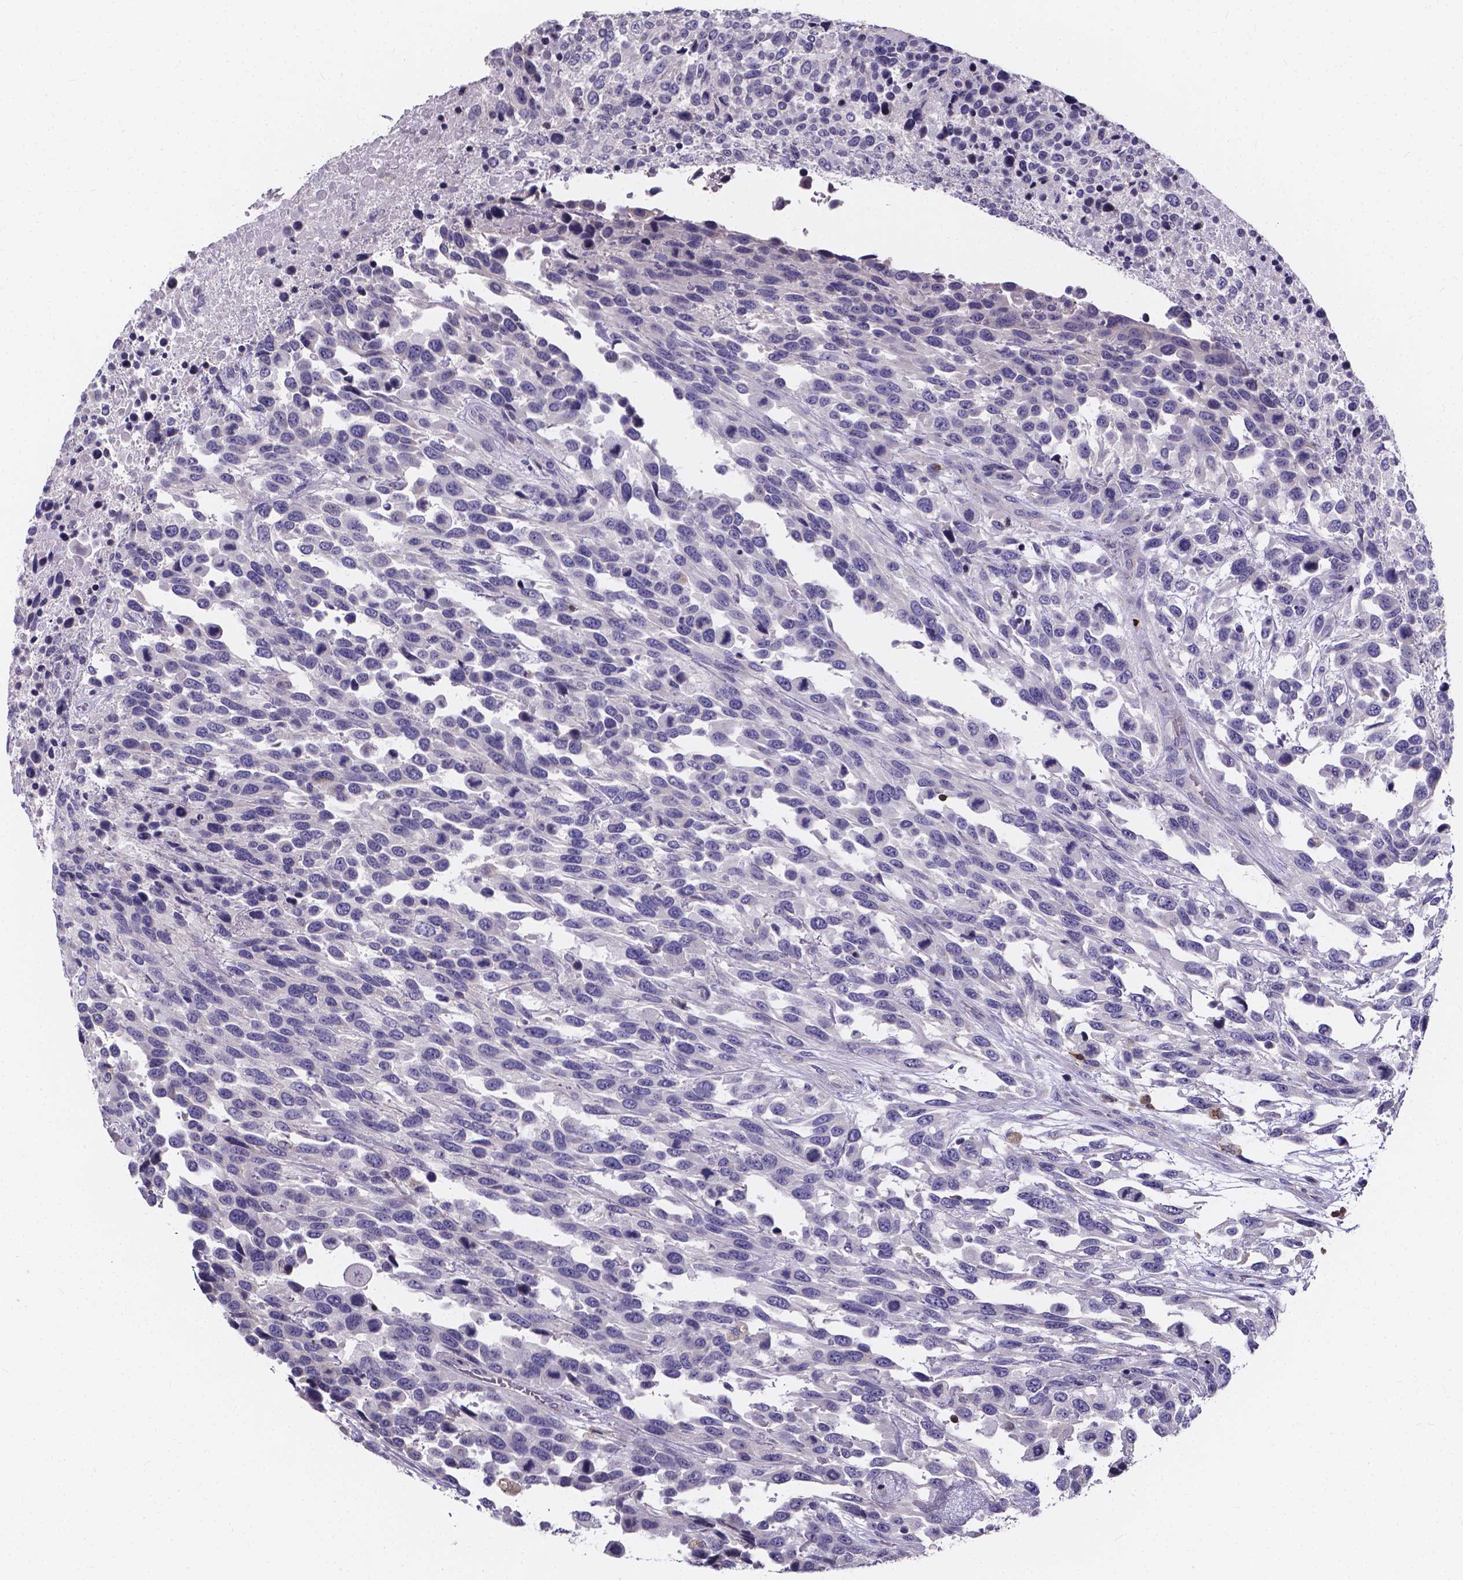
{"staining": {"intensity": "negative", "quantity": "none", "location": "none"}, "tissue": "urothelial cancer", "cell_type": "Tumor cells", "image_type": "cancer", "snomed": [{"axis": "morphology", "description": "Urothelial carcinoma, High grade"}, {"axis": "topography", "description": "Urinary bladder"}], "caption": "An immunohistochemistry (IHC) micrograph of urothelial carcinoma (high-grade) is shown. There is no staining in tumor cells of urothelial carcinoma (high-grade).", "gene": "THEMIS", "patient": {"sex": "female", "age": 70}}